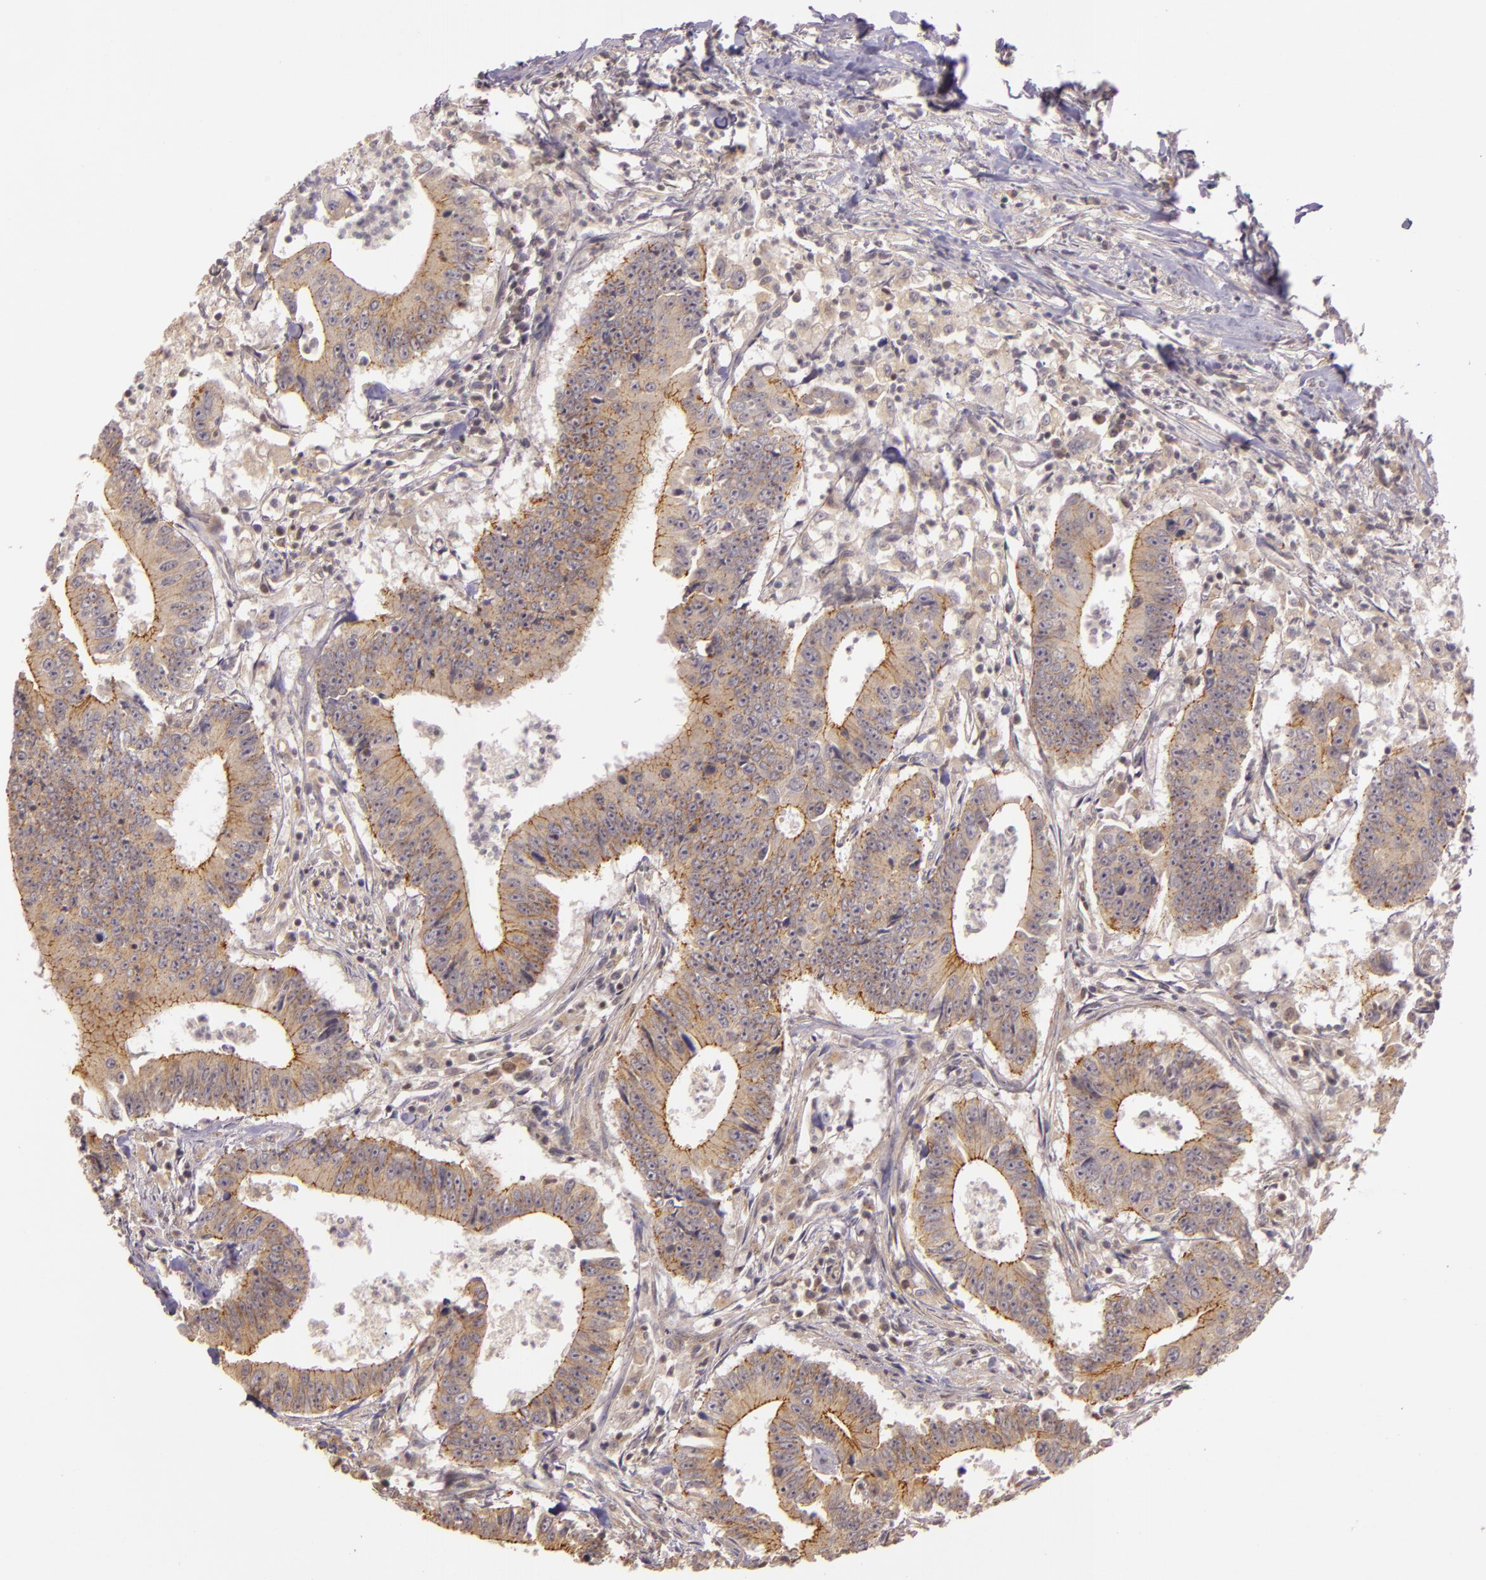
{"staining": {"intensity": "moderate", "quantity": ">75%", "location": "cytoplasmic/membranous"}, "tissue": "colorectal cancer", "cell_type": "Tumor cells", "image_type": "cancer", "snomed": [{"axis": "morphology", "description": "Adenocarcinoma, NOS"}, {"axis": "topography", "description": "Colon"}], "caption": "This micrograph exhibits immunohistochemistry staining of adenocarcinoma (colorectal), with medium moderate cytoplasmic/membranous expression in about >75% of tumor cells.", "gene": "ARMH4", "patient": {"sex": "male", "age": 55}}